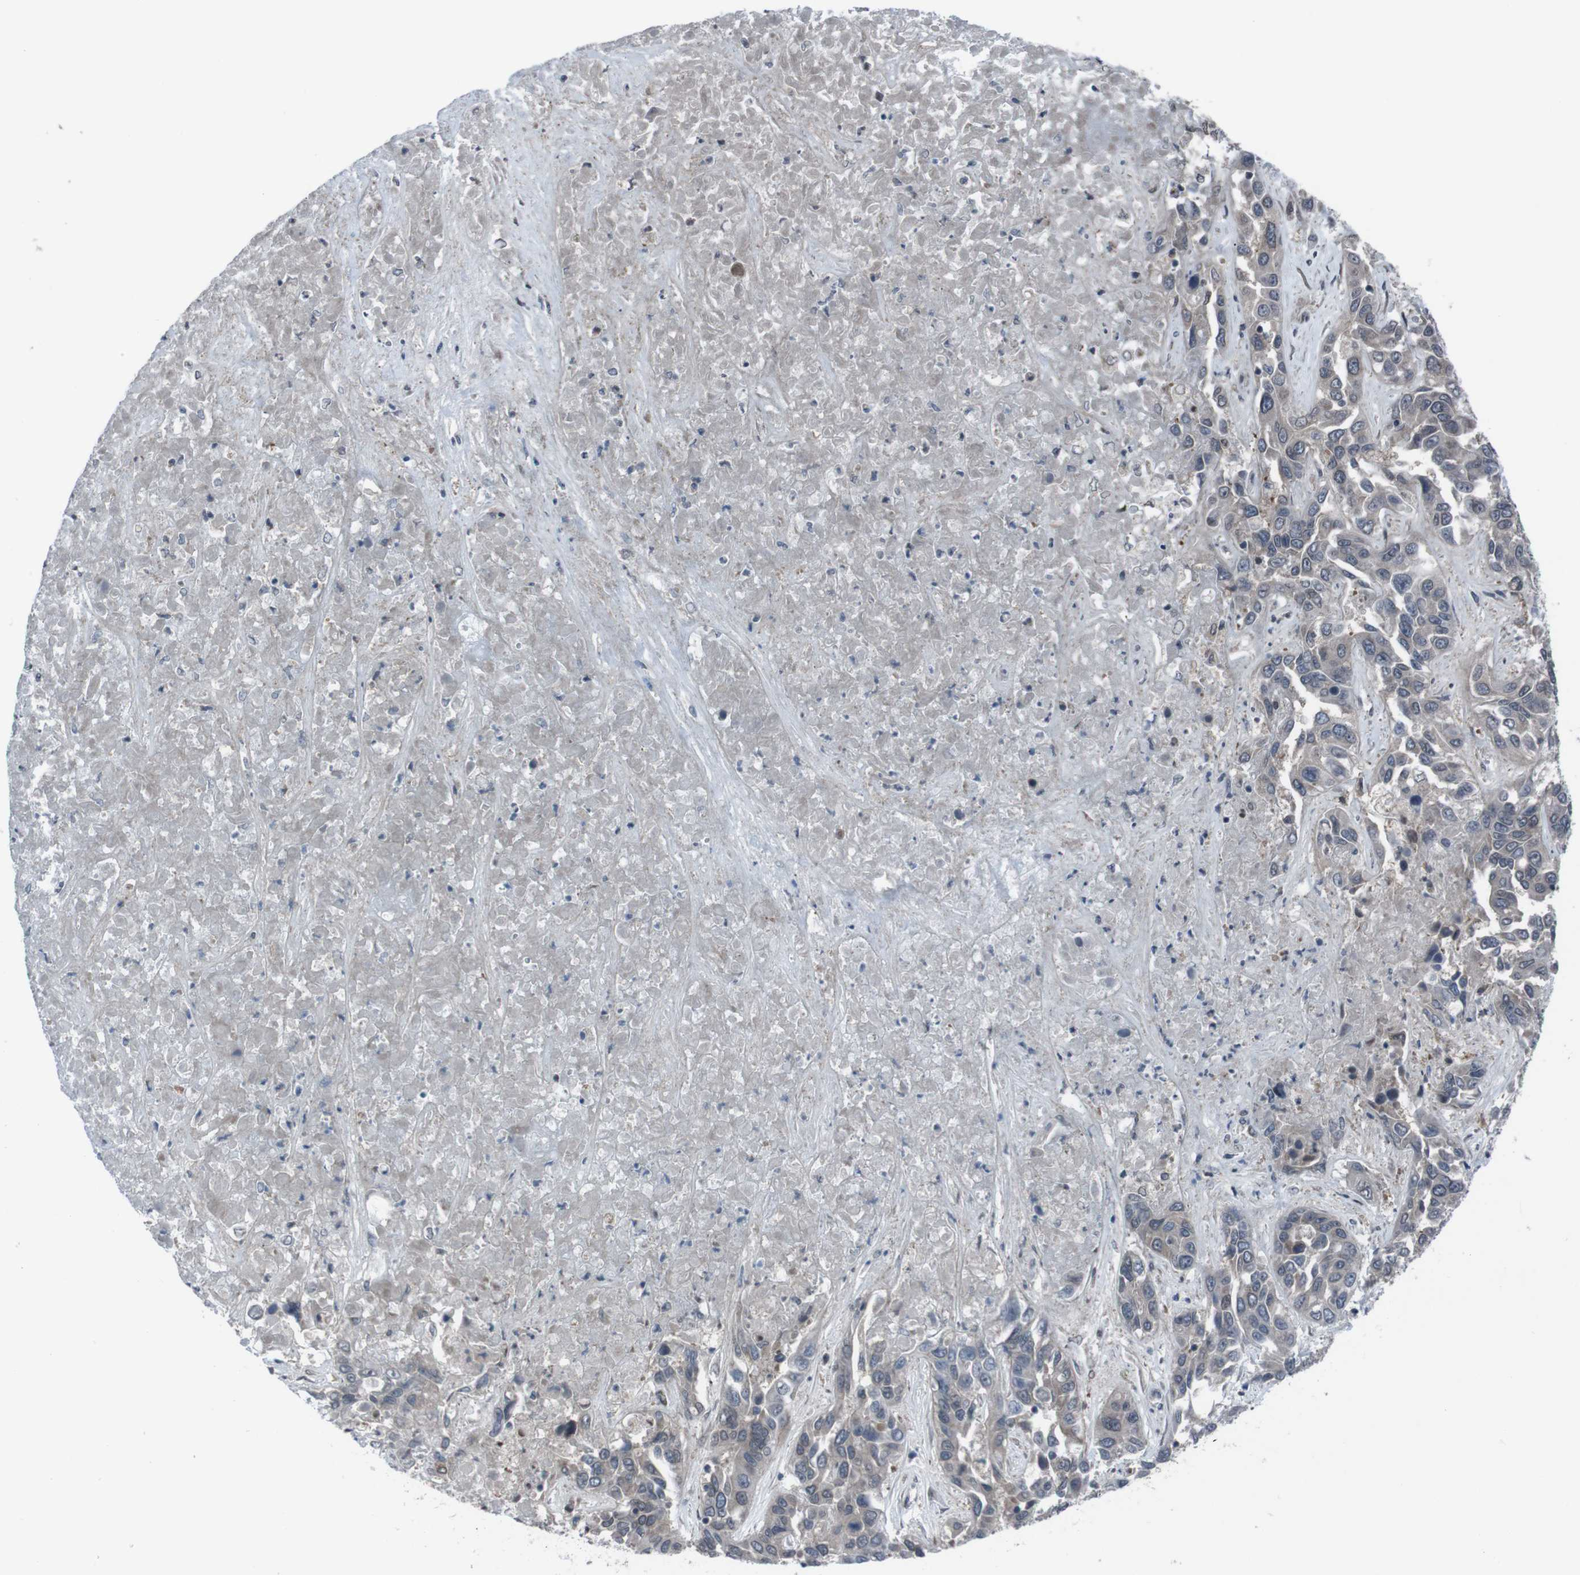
{"staining": {"intensity": "weak", "quantity": "<25%", "location": "cytoplasmic/membranous,nuclear"}, "tissue": "liver cancer", "cell_type": "Tumor cells", "image_type": "cancer", "snomed": [{"axis": "morphology", "description": "Cholangiocarcinoma"}, {"axis": "topography", "description": "Liver"}], "caption": "The micrograph displays no staining of tumor cells in liver cancer (cholangiocarcinoma).", "gene": "SS18L1", "patient": {"sex": "female", "age": 52}}